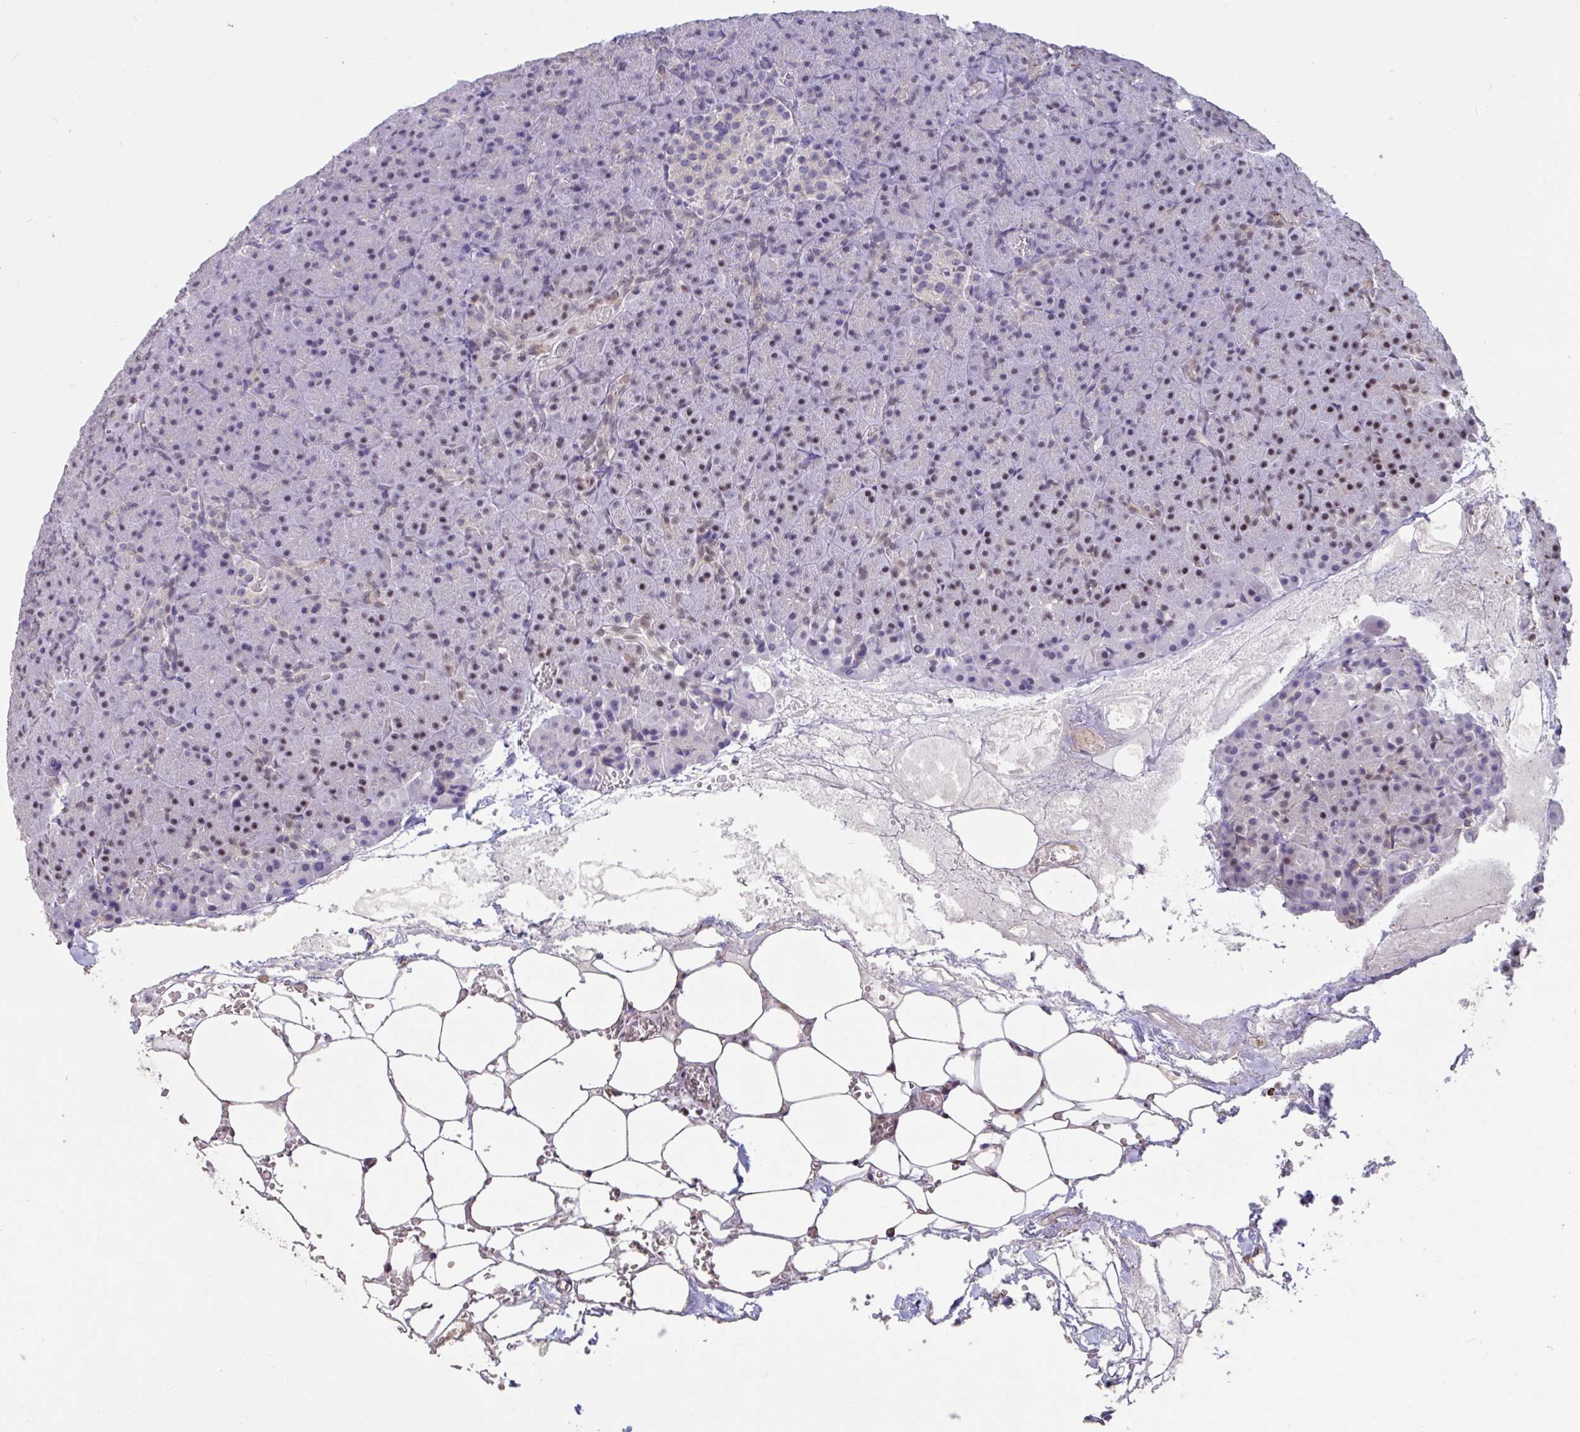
{"staining": {"intensity": "negative", "quantity": "none", "location": "none"}, "tissue": "pancreas", "cell_type": "Exocrine glandular cells", "image_type": "normal", "snomed": [{"axis": "morphology", "description": "Normal tissue, NOS"}, {"axis": "topography", "description": "Pancreas"}], "caption": "Immunohistochemistry (IHC) image of benign pancreas stained for a protein (brown), which reveals no positivity in exocrine glandular cells. The staining is performed using DAB brown chromogen with nuclei counter-stained in using hematoxylin.", "gene": "DDX39A", "patient": {"sex": "female", "age": 74}}